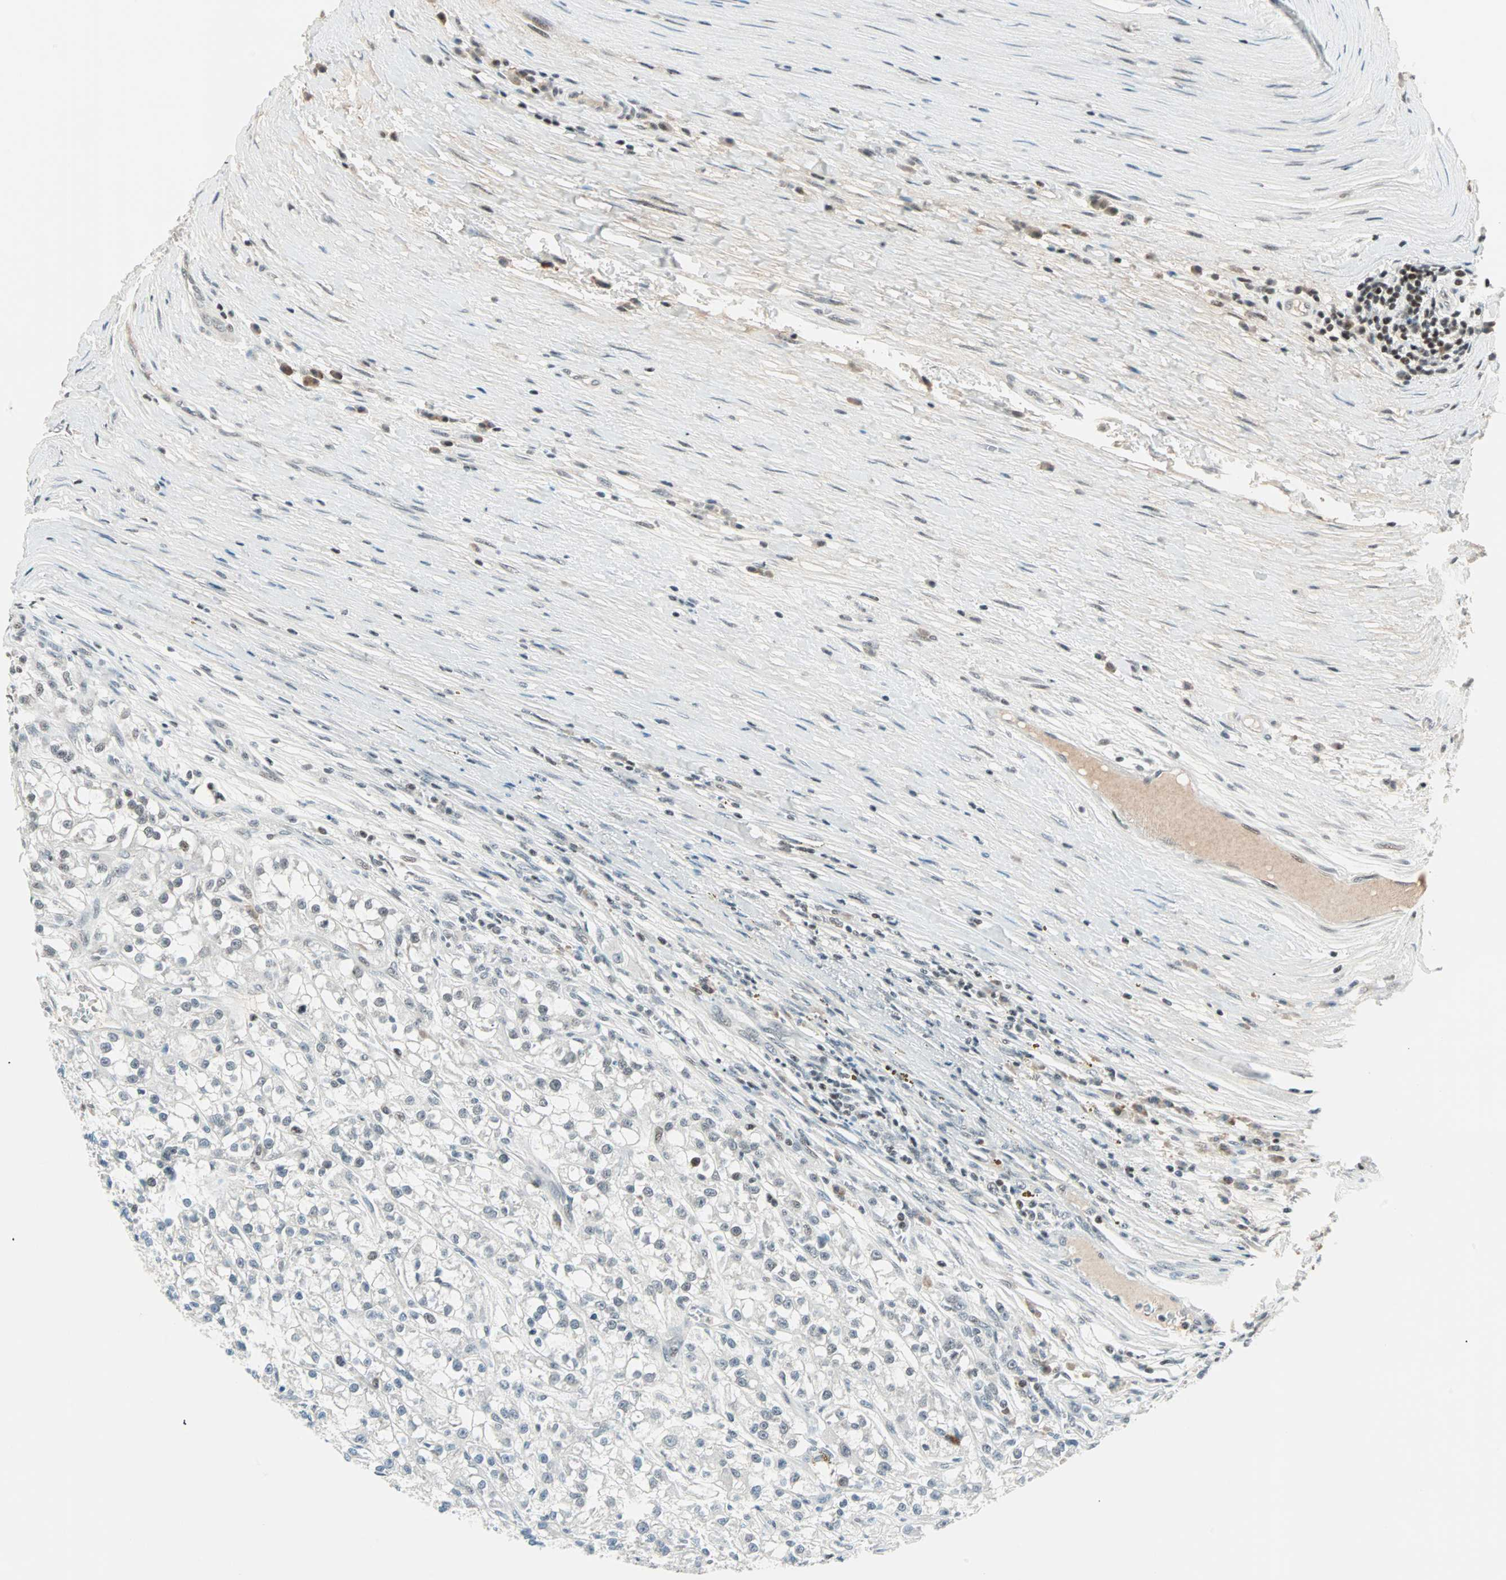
{"staining": {"intensity": "negative", "quantity": "none", "location": "none"}, "tissue": "renal cancer", "cell_type": "Tumor cells", "image_type": "cancer", "snomed": [{"axis": "morphology", "description": "Adenocarcinoma, NOS"}, {"axis": "topography", "description": "Kidney"}], "caption": "IHC of renal cancer (adenocarcinoma) reveals no expression in tumor cells.", "gene": "SIN3A", "patient": {"sex": "female", "age": 52}}